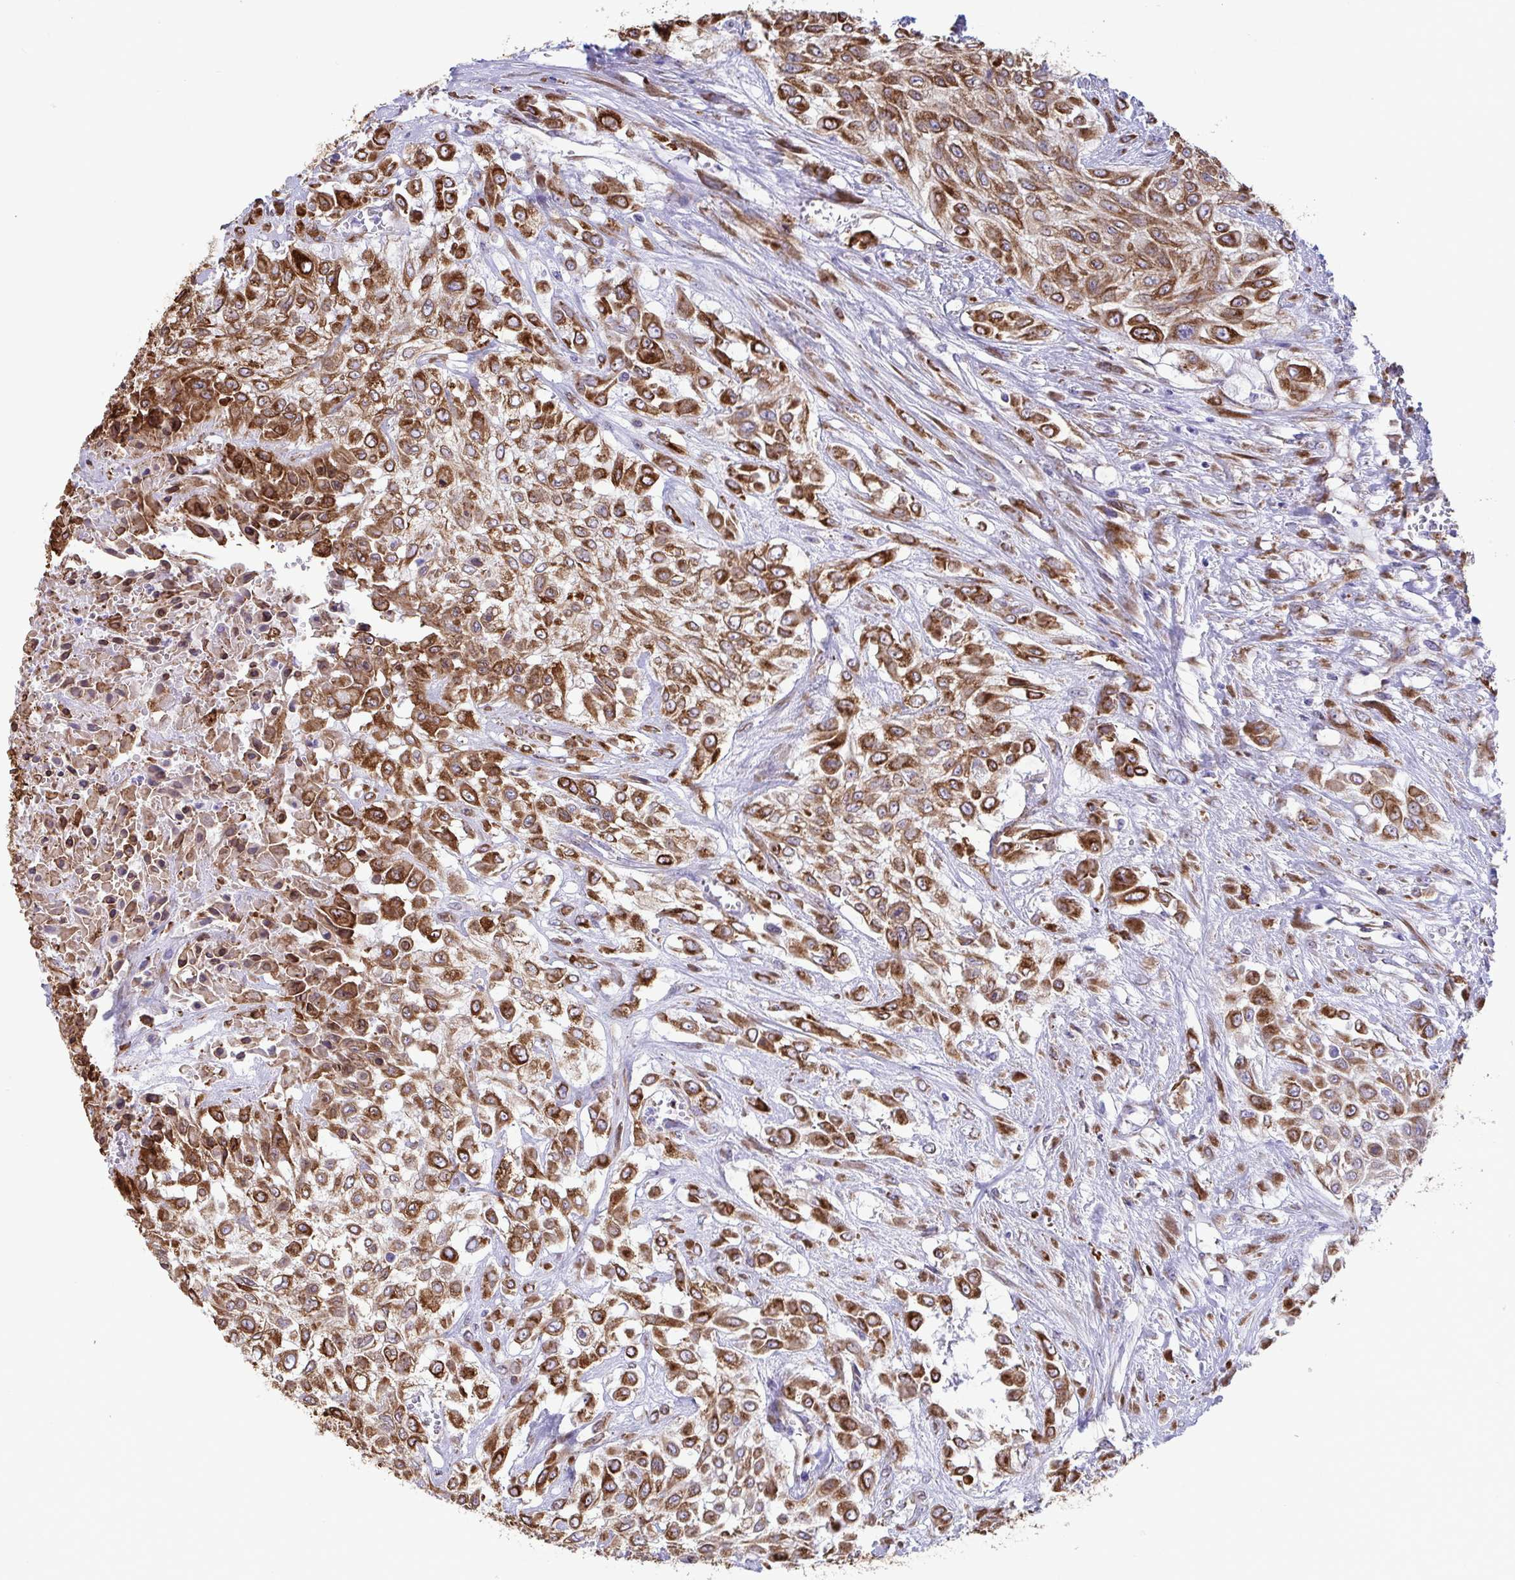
{"staining": {"intensity": "strong", "quantity": ">75%", "location": "cytoplasmic/membranous"}, "tissue": "urothelial cancer", "cell_type": "Tumor cells", "image_type": "cancer", "snomed": [{"axis": "morphology", "description": "Urothelial carcinoma, High grade"}, {"axis": "topography", "description": "Urinary bladder"}], "caption": "Immunohistochemical staining of human high-grade urothelial carcinoma demonstrates high levels of strong cytoplasmic/membranous staining in approximately >75% of tumor cells.", "gene": "ASPH", "patient": {"sex": "male", "age": 57}}